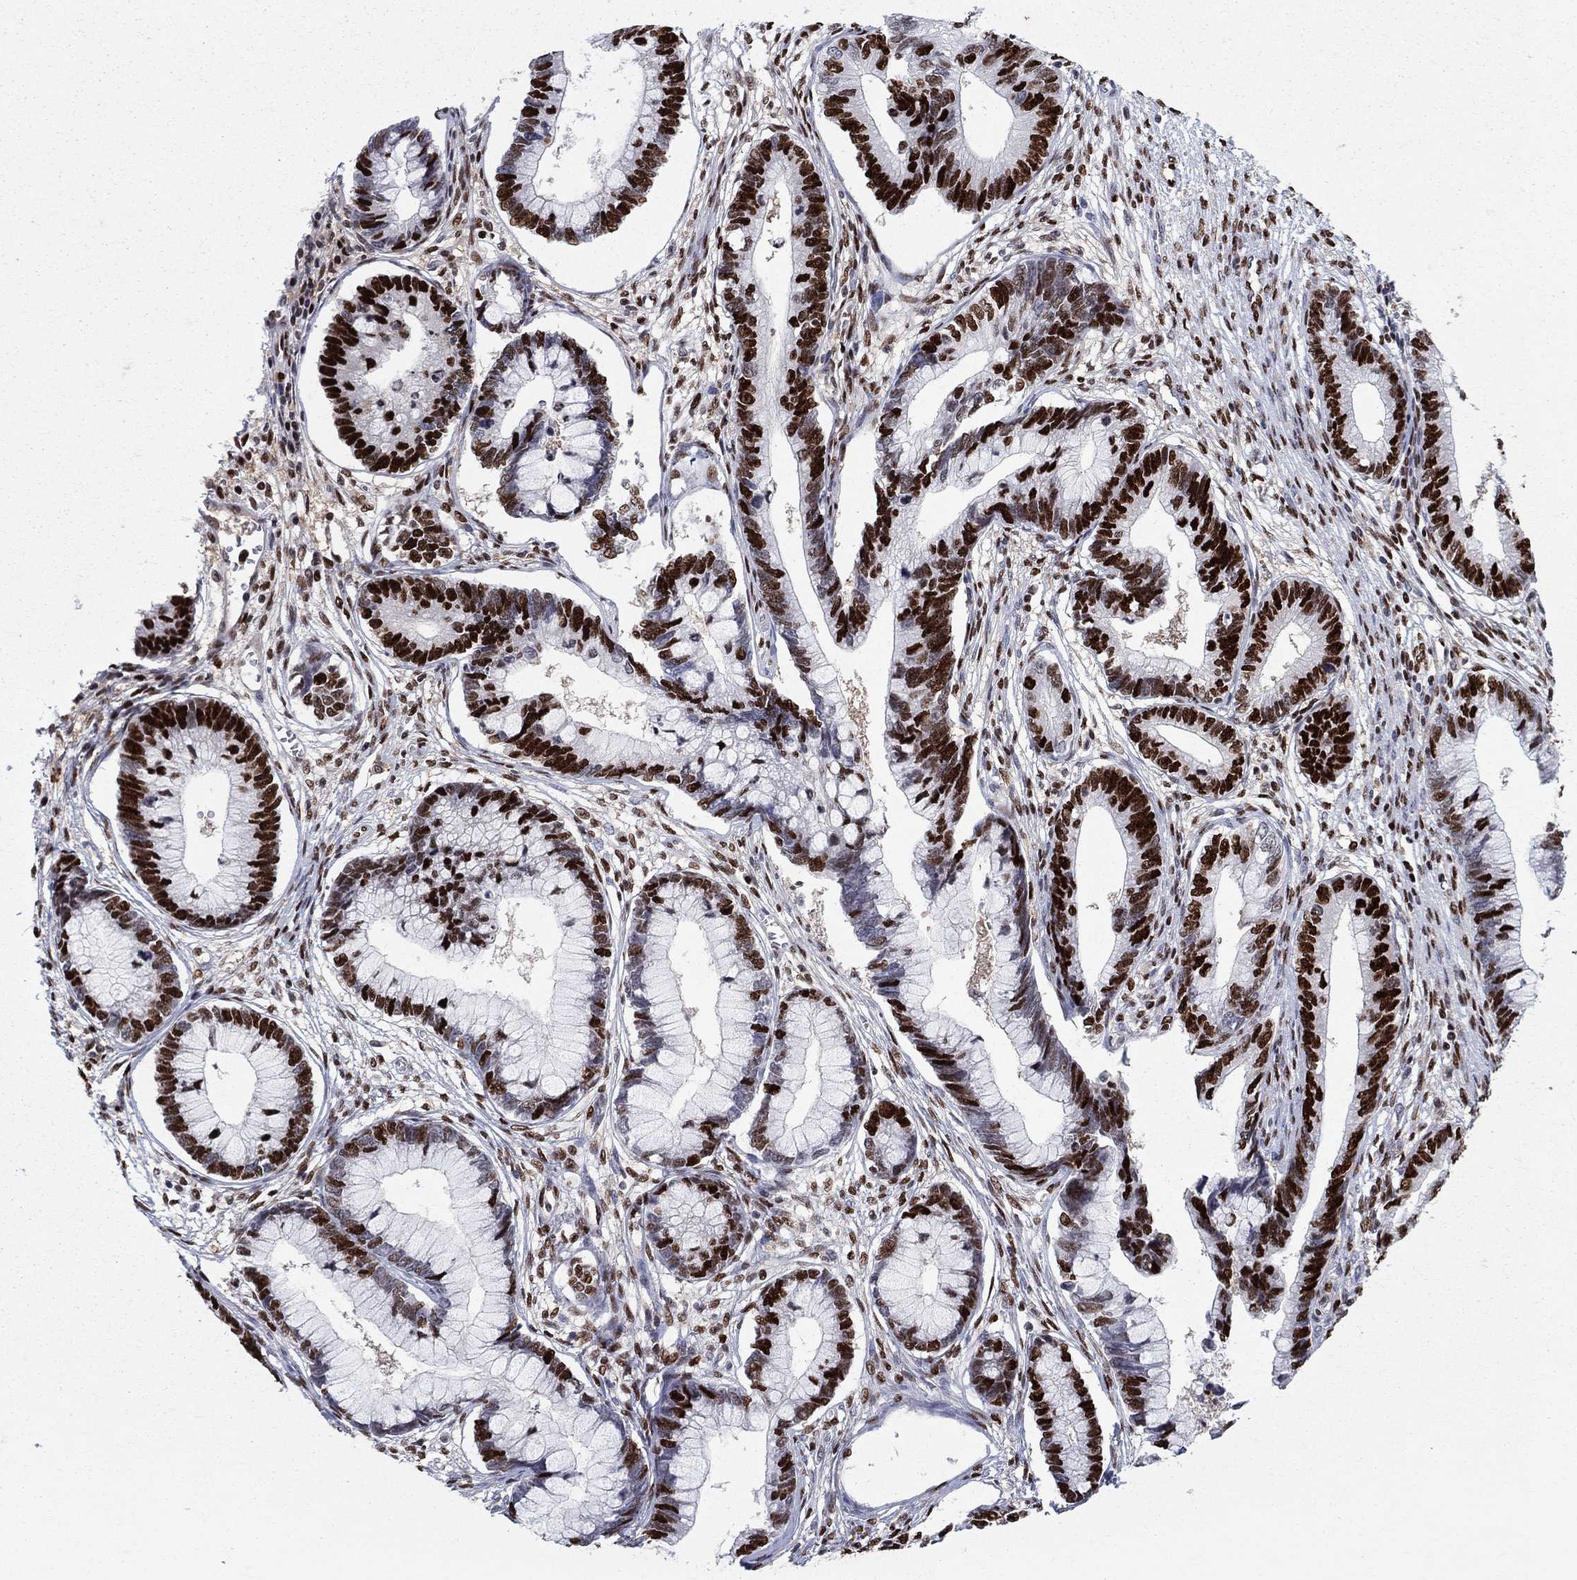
{"staining": {"intensity": "strong", "quantity": ">75%", "location": "nuclear"}, "tissue": "cervical cancer", "cell_type": "Tumor cells", "image_type": "cancer", "snomed": [{"axis": "morphology", "description": "Adenocarcinoma, NOS"}, {"axis": "topography", "description": "Cervix"}], "caption": "Immunohistochemical staining of cervical cancer (adenocarcinoma) demonstrates high levels of strong nuclear positivity in approximately >75% of tumor cells. (Brightfield microscopy of DAB IHC at high magnification).", "gene": "ZNHIT3", "patient": {"sex": "female", "age": 44}}